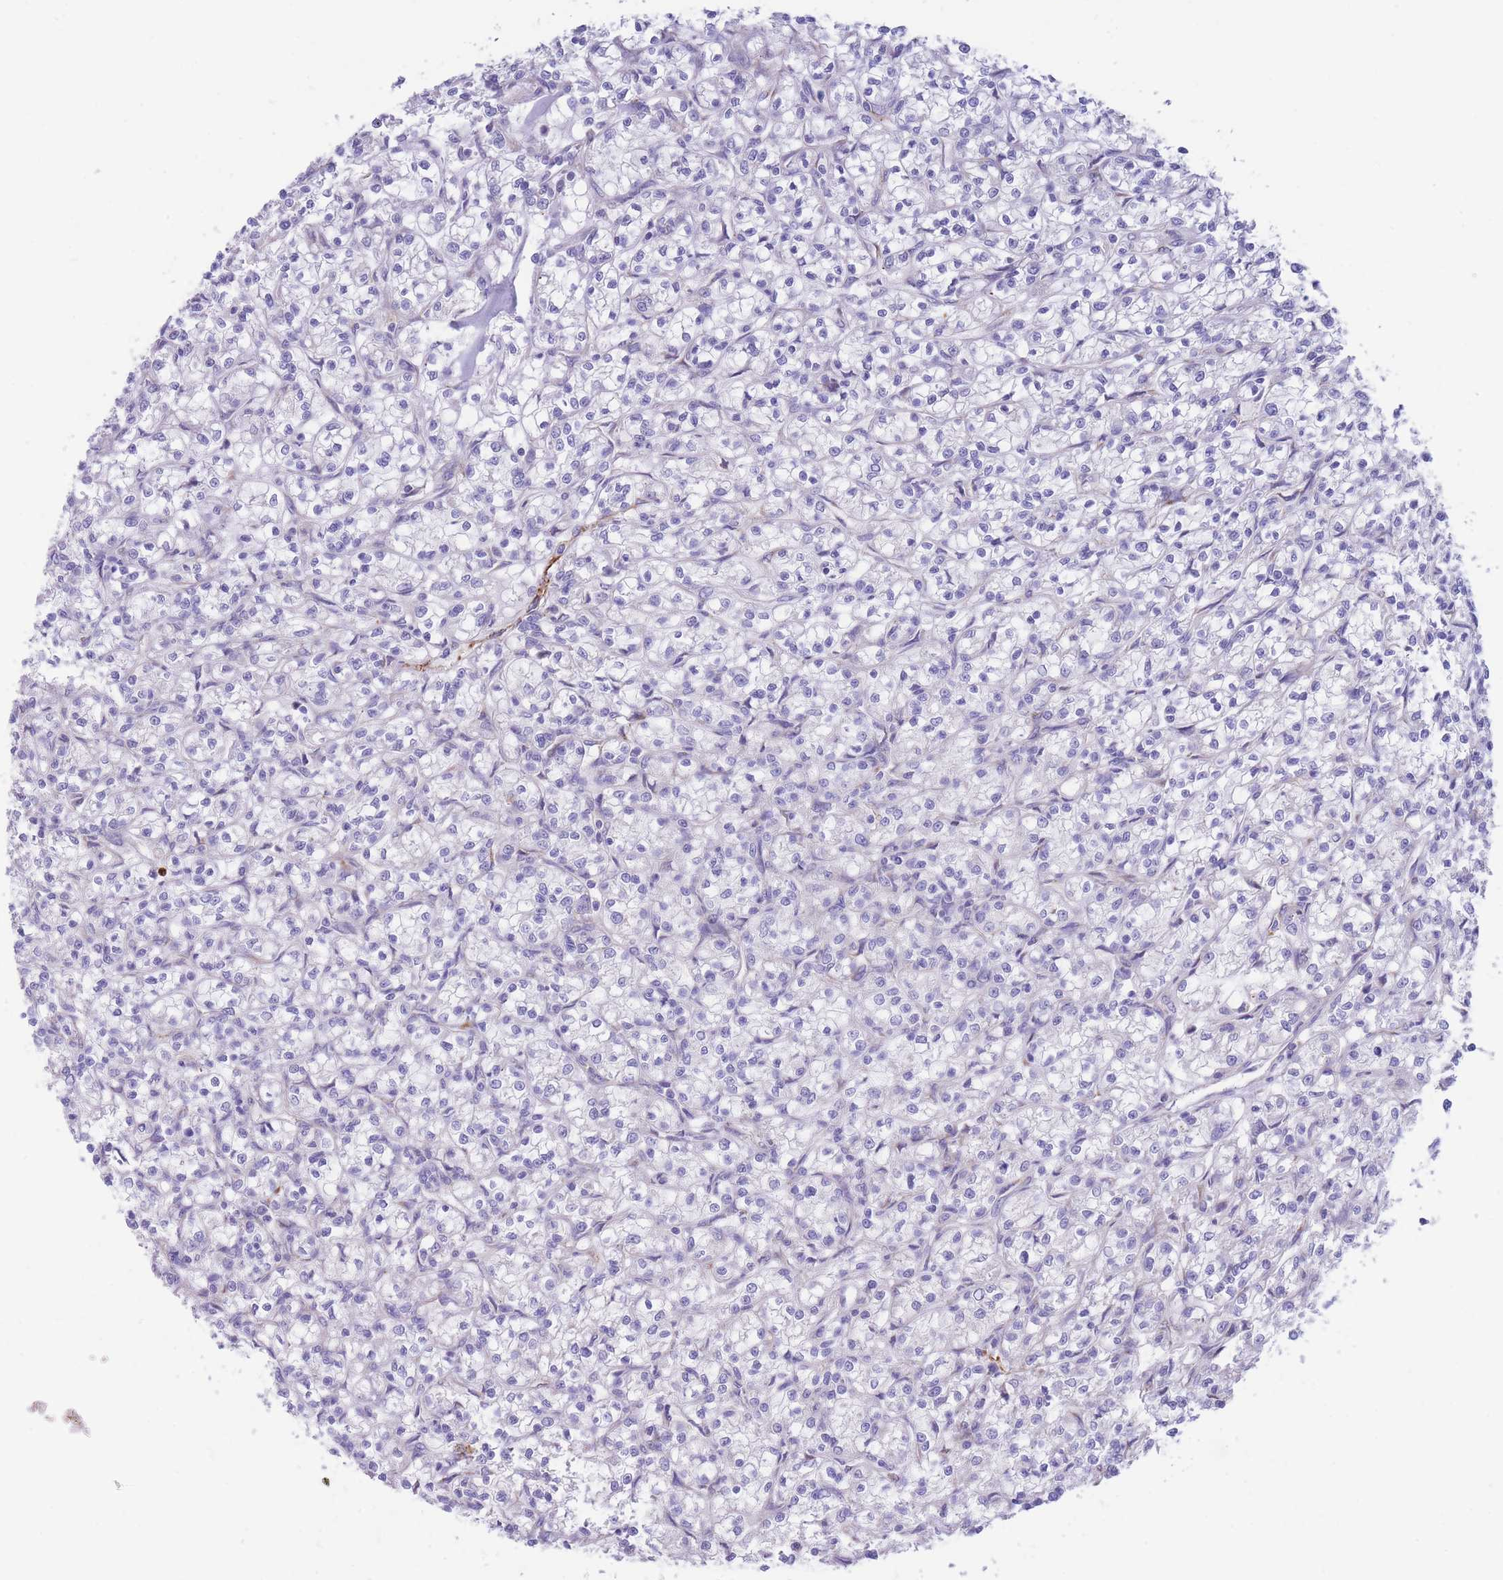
{"staining": {"intensity": "negative", "quantity": "none", "location": "none"}, "tissue": "renal cancer", "cell_type": "Tumor cells", "image_type": "cancer", "snomed": [{"axis": "morphology", "description": "Adenocarcinoma, NOS"}, {"axis": "topography", "description": "Kidney"}], "caption": "Histopathology image shows no significant protein staining in tumor cells of adenocarcinoma (renal). Brightfield microscopy of IHC stained with DAB (brown) and hematoxylin (blue), captured at high magnification.", "gene": "DET1", "patient": {"sex": "female", "age": 59}}